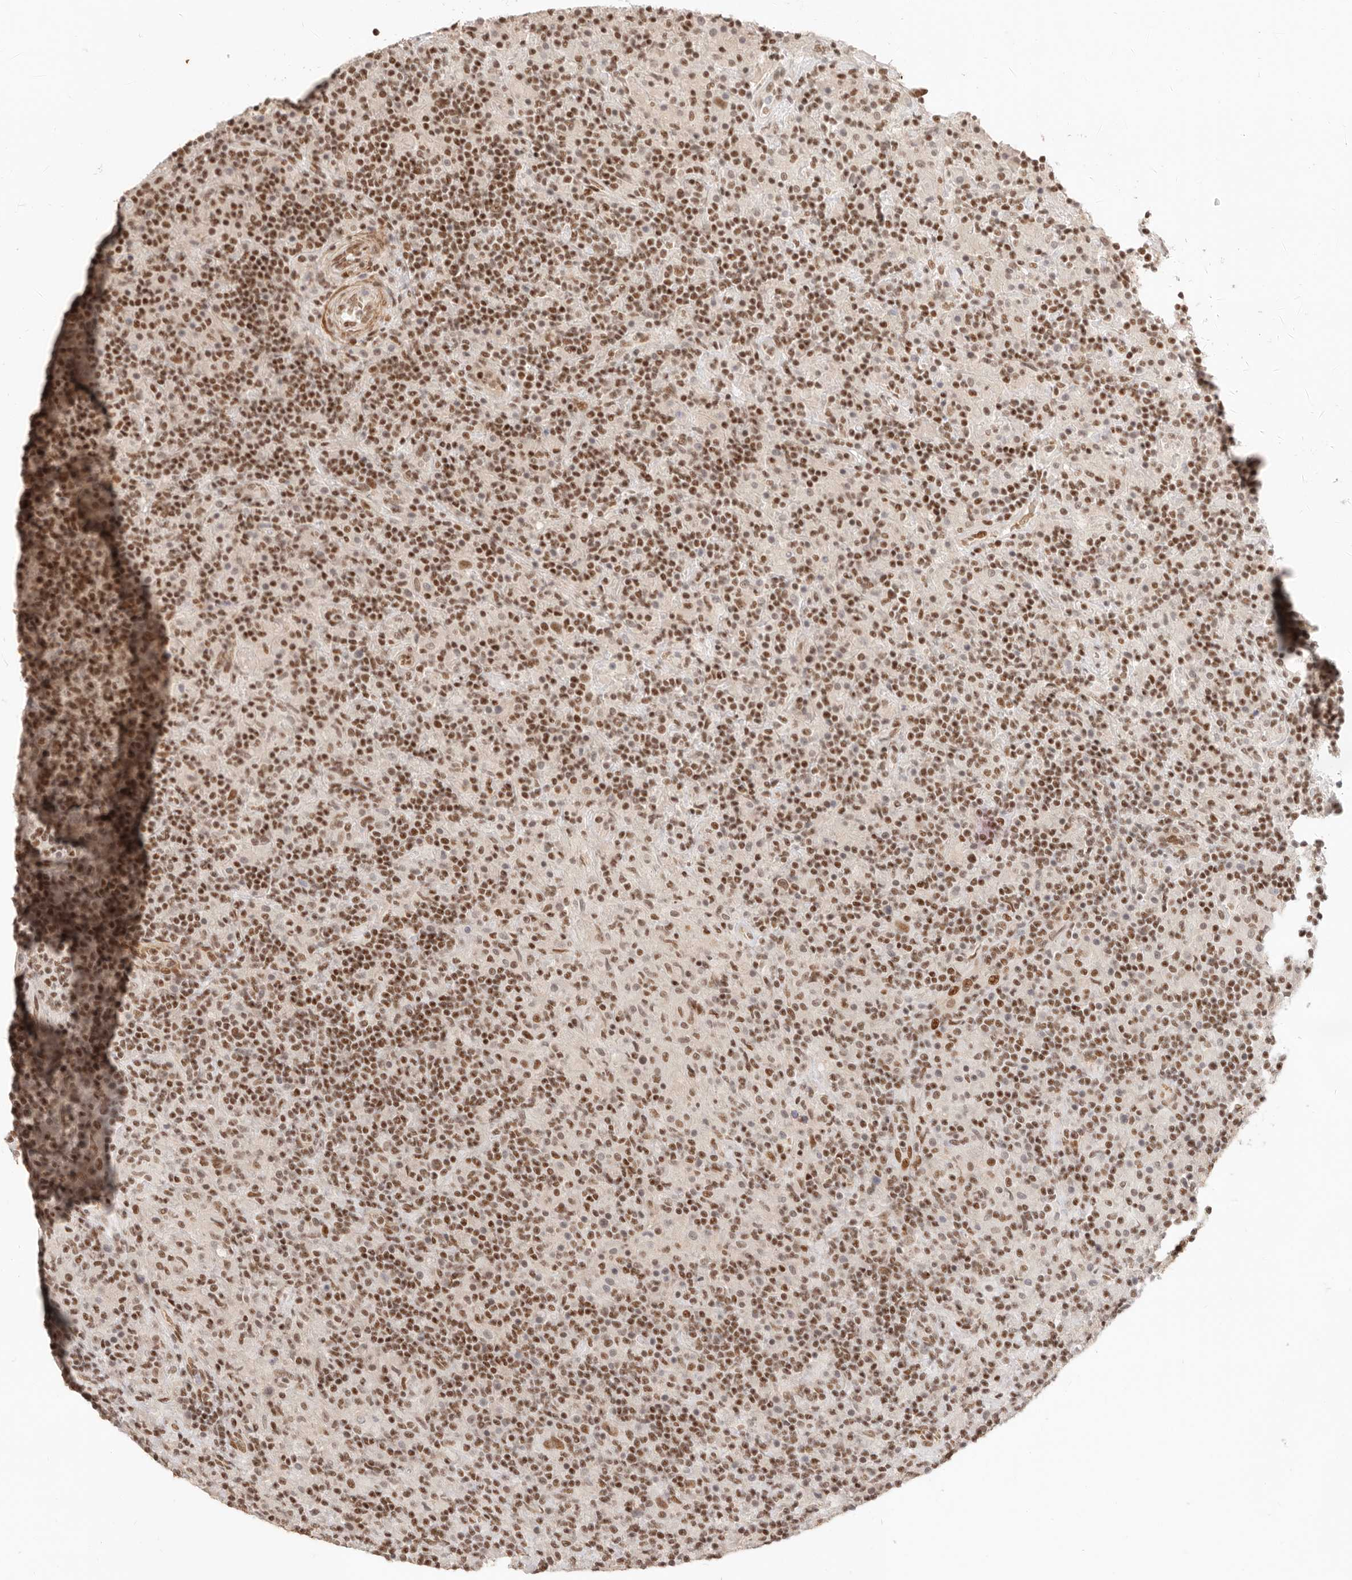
{"staining": {"intensity": "moderate", "quantity": ">75%", "location": "nuclear"}, "tissue": "lymphoma", "cell_type": "Tumor cells", "image_type": "cancer", "snomed": [{"axis": "morphology", "description": "Hodgkin's disease, NOS"}, {"axis": "topography", "description": "Lymph node"}], "caption": "There is medium levels of moderate nuclear staining in tumor cells of Hodgkin's disease, as demonstrated by immunohistochemical staining (brown color).", "gene": "GABPA", "patient": {"sex": "male", "age": 70}}